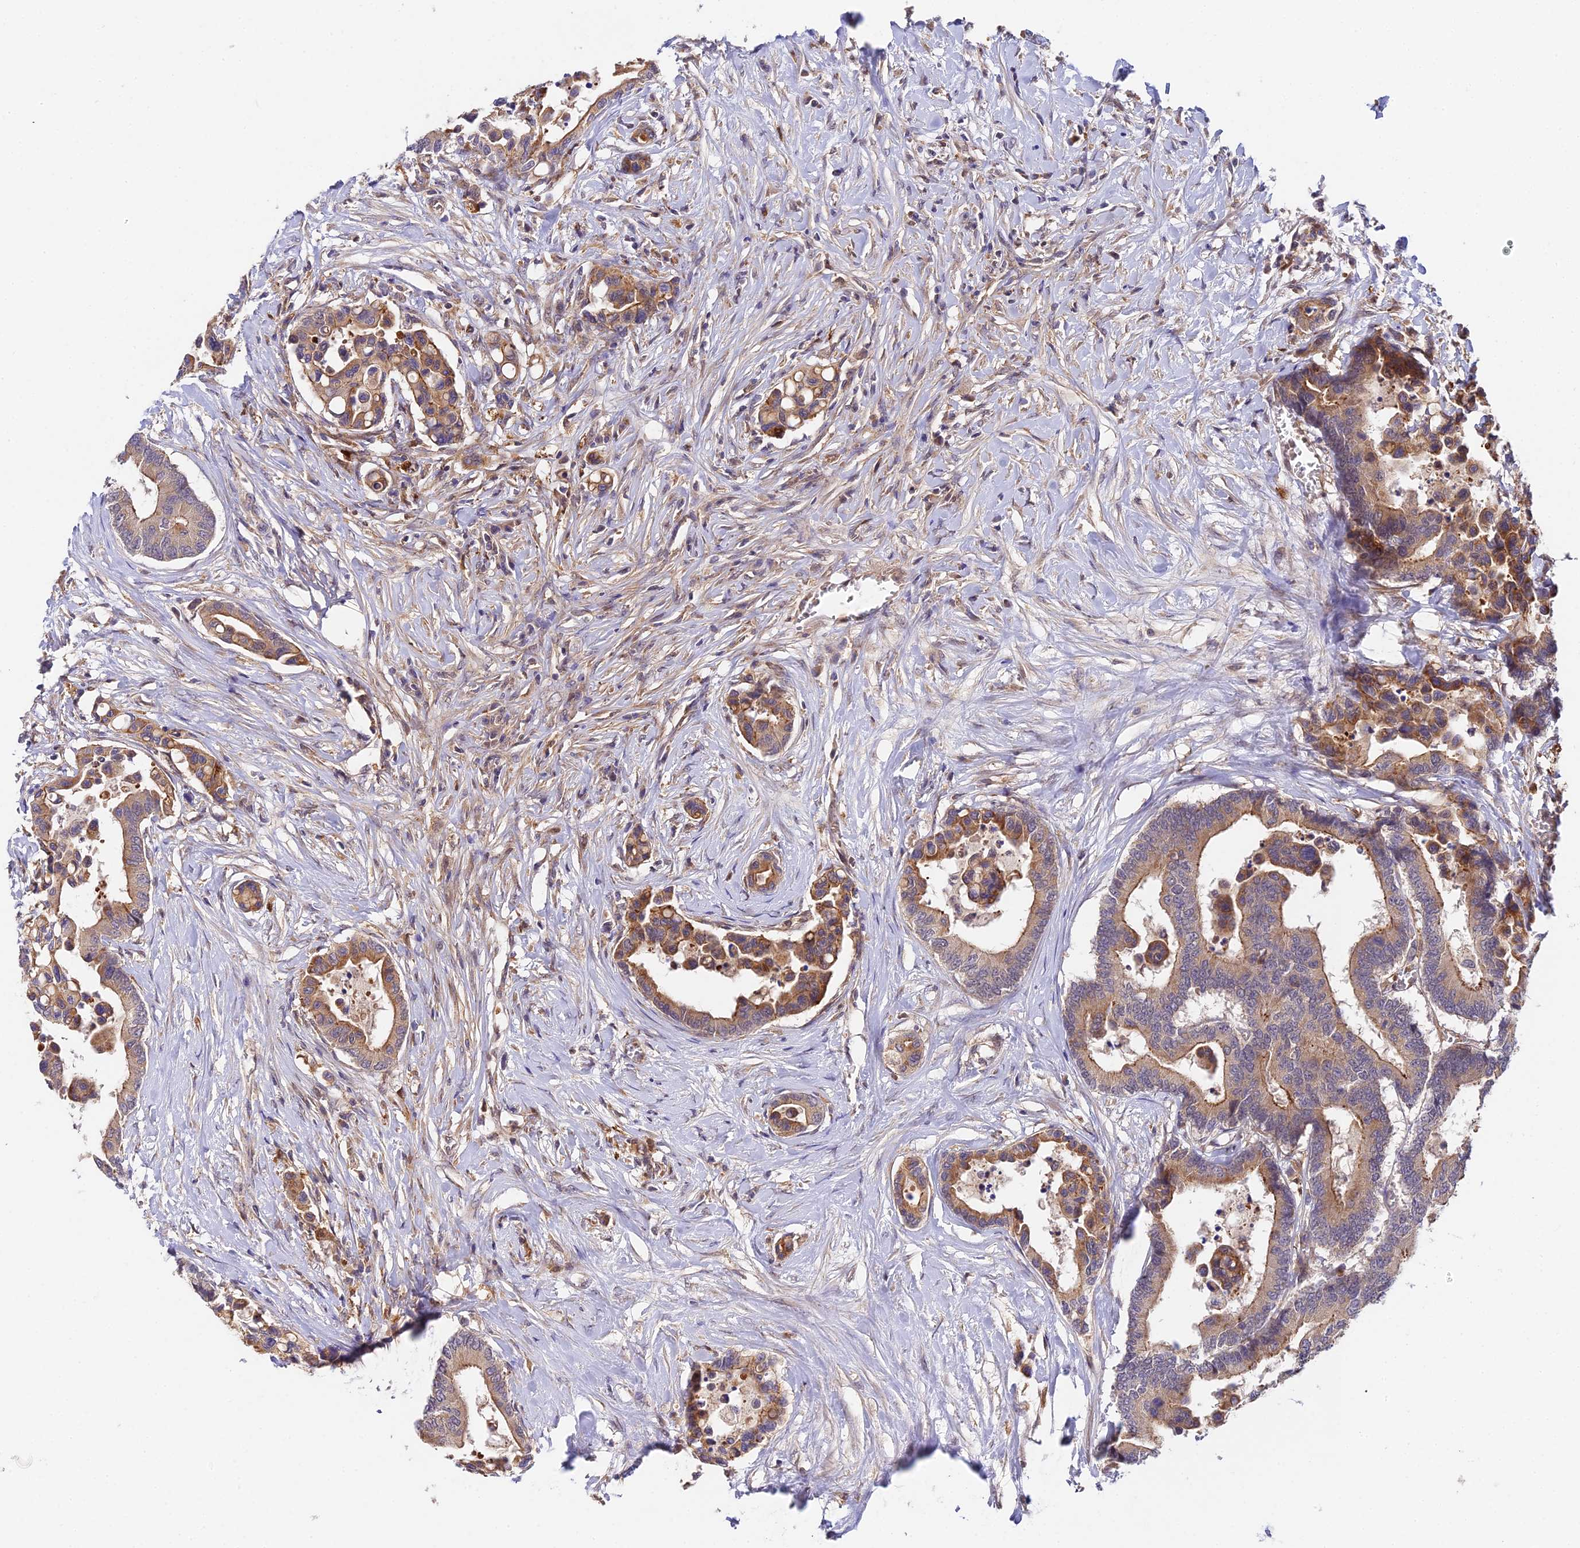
{"staining": {"intensity": "moderate", "quantity": ">75%", "location": "cytoplasmic/membranous"}, "tissue": "colorectal cancer", "cell_type": "Tumor cells", "image_type": "cancer", "snomed": [{"axis": "morphology", "description": "Normal tissue, NOS"}, {"axis": "morphology", "description": "Adenocarcinoma, NOS"}, {"axis": "topography", "description": "Colon"}], "caption": "This photomicrograph reveals IHC staining of colorectal cancer (adenocarcinoma), with medium moderate cytoplasmic/membranous expression in about >75% of tumor cells.", "gene": "ZBED8", "patient": {"sex": "male", "age": 82}}